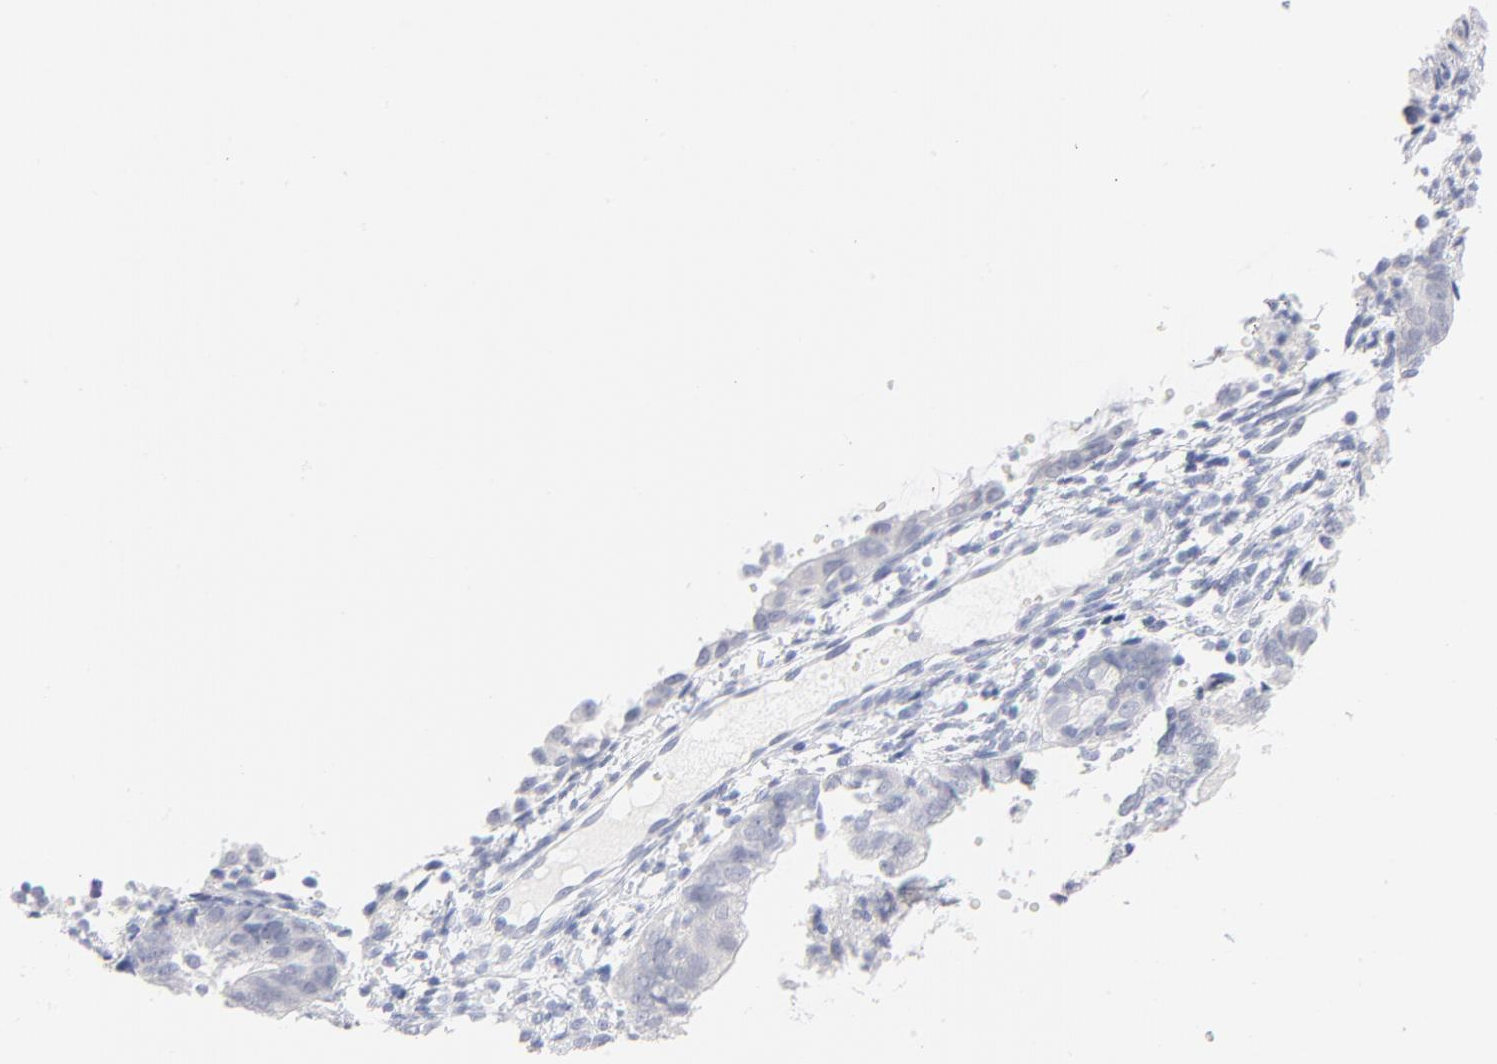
{"staining": {"intensity": "negative", "quantity": "none", "location": "none"}, "tissue": "endometrial cancer", "cell_type": "Tumor cells", "image_type": "cancer", "snomed": [{"axis": "morphology", "description": "Adenocarcinoma, NOS"}, {"axis": "topography", "description": "Endometrium"}], "caption": "A micrograph of endometrial cancer (adenocarcinoma) stained for a protein shows no brown staining in tumor cells.", "gene": "ONECUT1", "patient": {"sex": "female", "age": 63}}